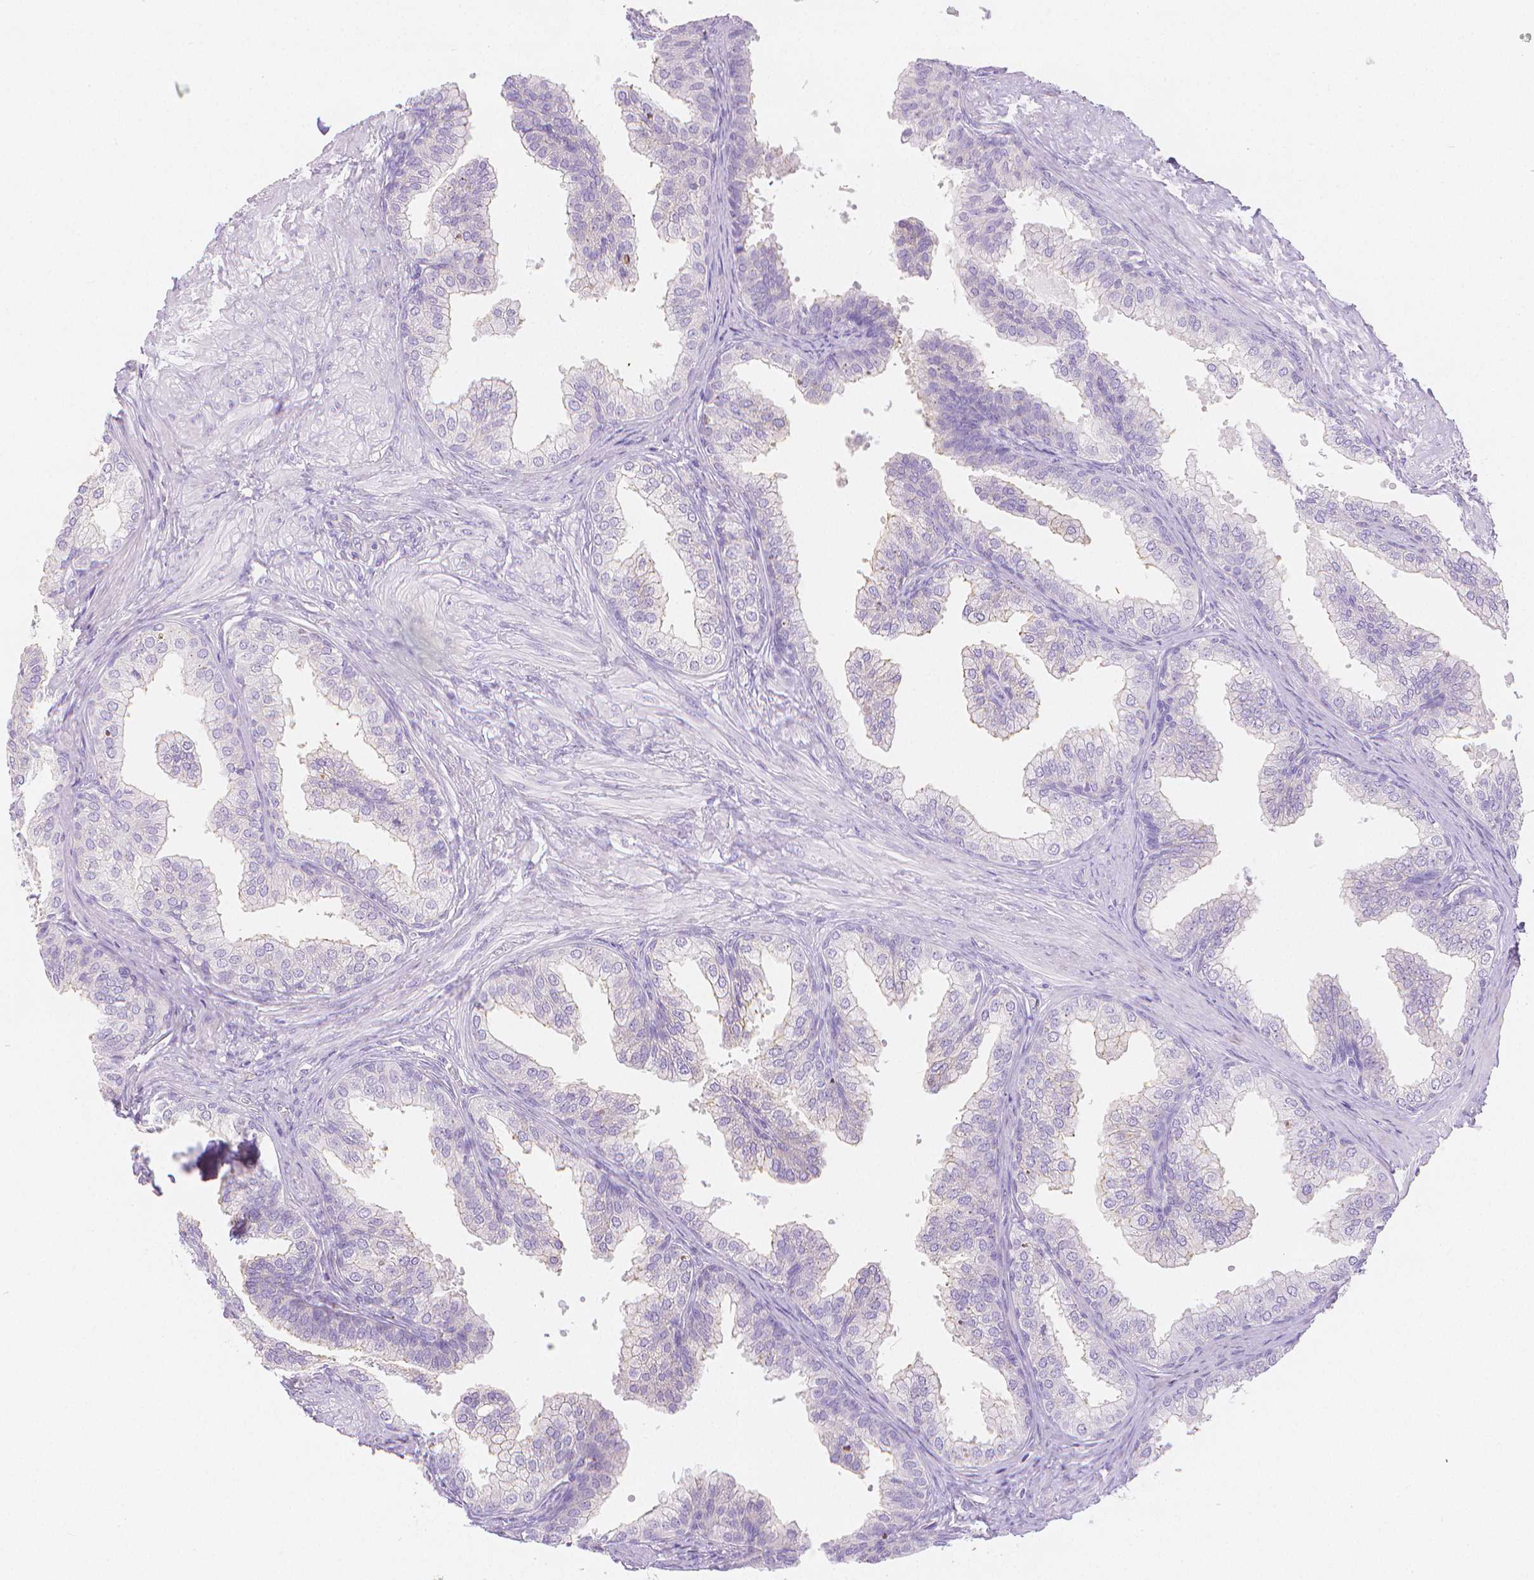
{"staining": {"intensity": "weak", "quantity": "<25%", "location": "cytoplasmic/membranous"}, "tissue": "prostate", "cell_type": "Glandular cells", "image_type": "normal", "snomed": [{"axis": "morphology", "description": "Normal tissue, NOS"}, {"axis": "topography", "description": "Prostate"}, {"axis": "topography", "description": "Peripheral nerve tissue"}], "caption": "Image shows no protein expression in glandular cells of unremarkable prostate.", "gene": "SLC27A5", "patient": {"sex": "male", "age": 55}}